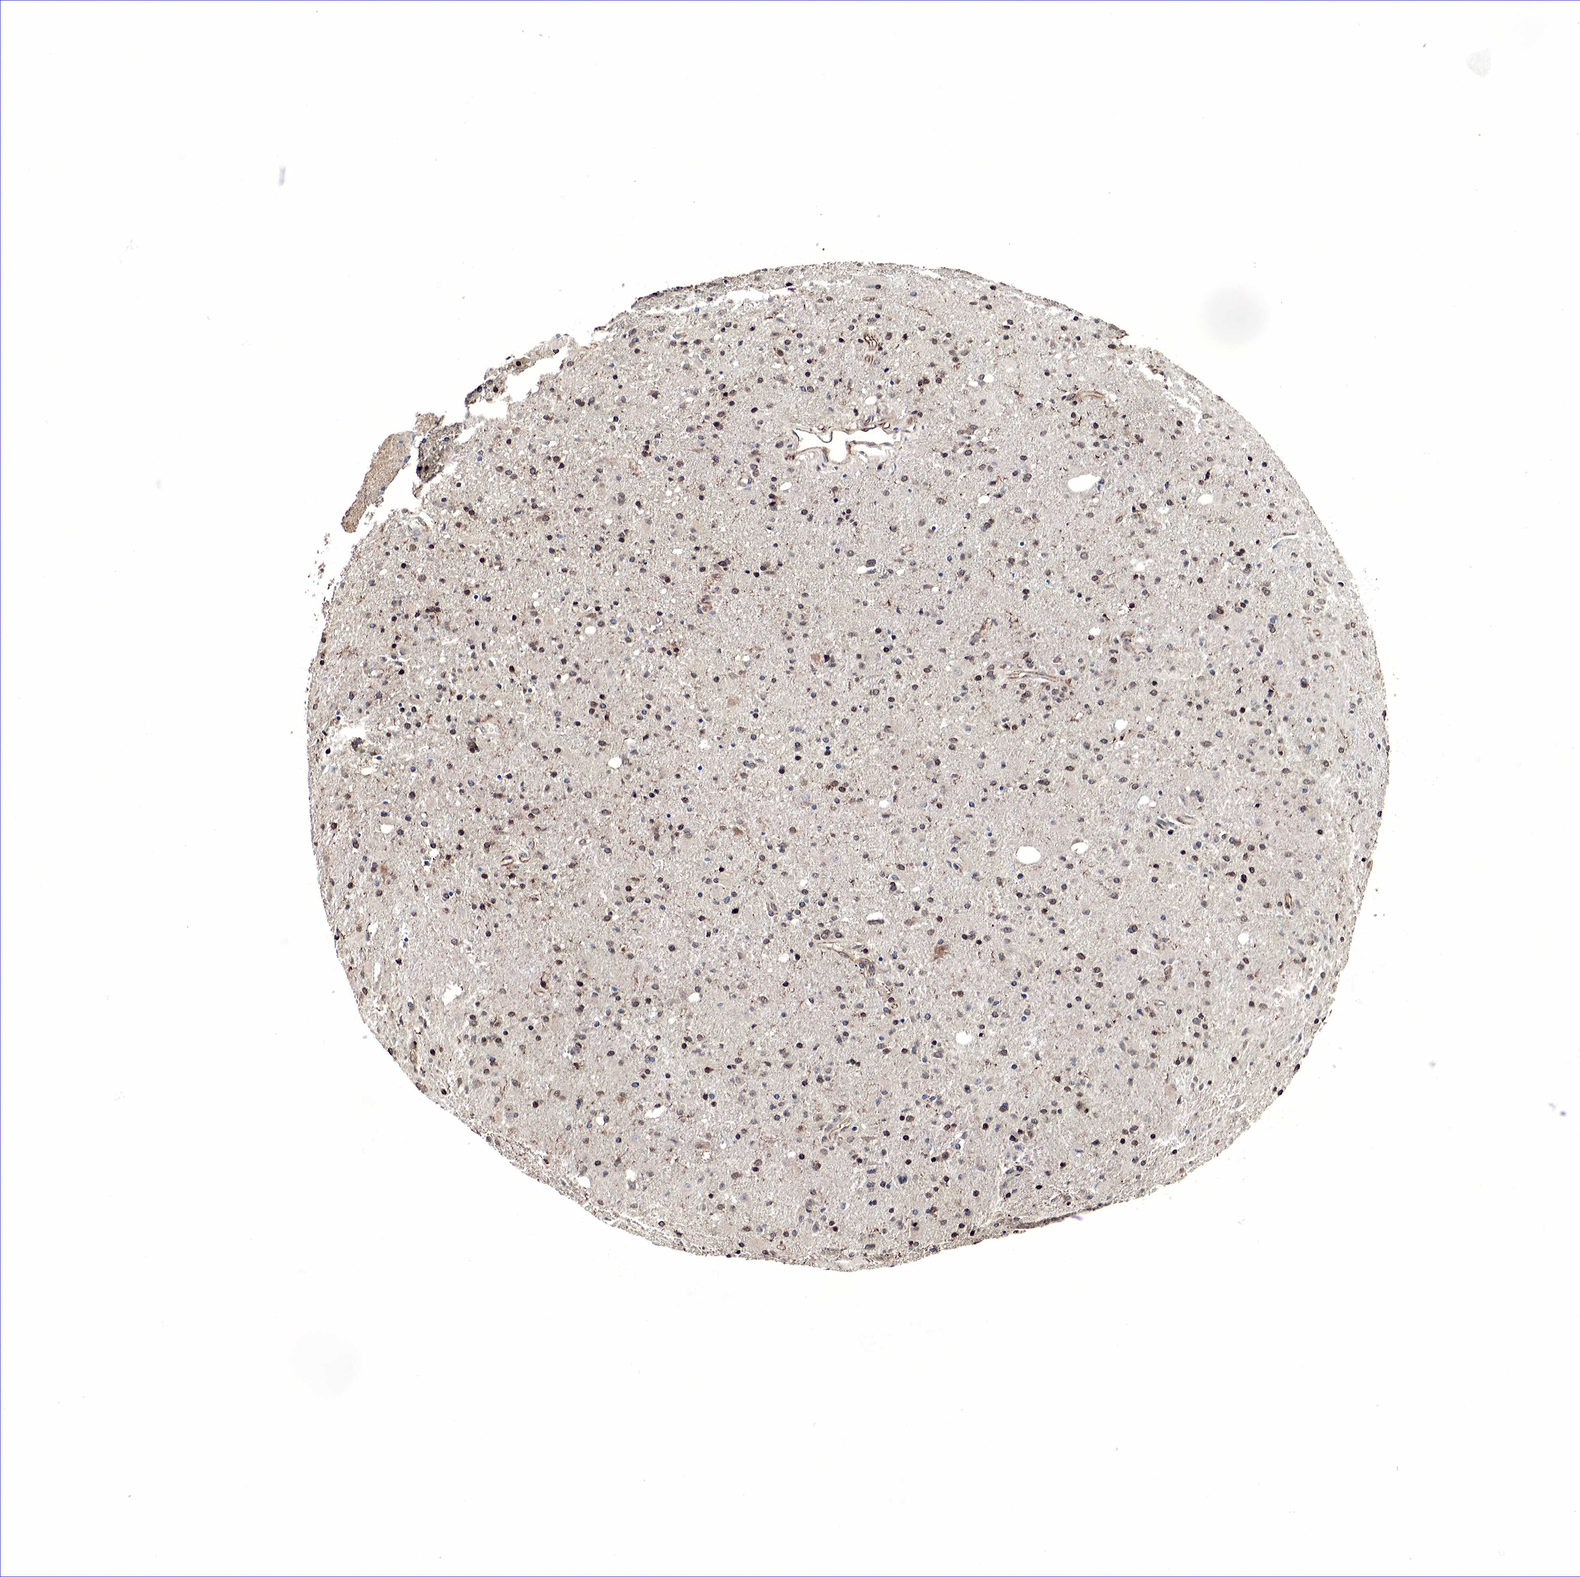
{"staining": {"intensity": "moderate", "quantity": ">75%", "location": "nuclear"}, "tissue": "glioma", "cell_type": "Tumor cells", "image_type": "cancer", "snomed": [{"axis": "morphology", "description": "Glioma, malignant, High grade"}, {"axis": "topography", "description": "Brain"}], "caption": "A high-resolution image shows immunohistochemistry staining of malignant glioma (high-grade), which exhibits moderate nuclear expression in about >75% of tumor cells.", "gene": "SPIN1", "patient": {"sex": "male", "age": 68}}